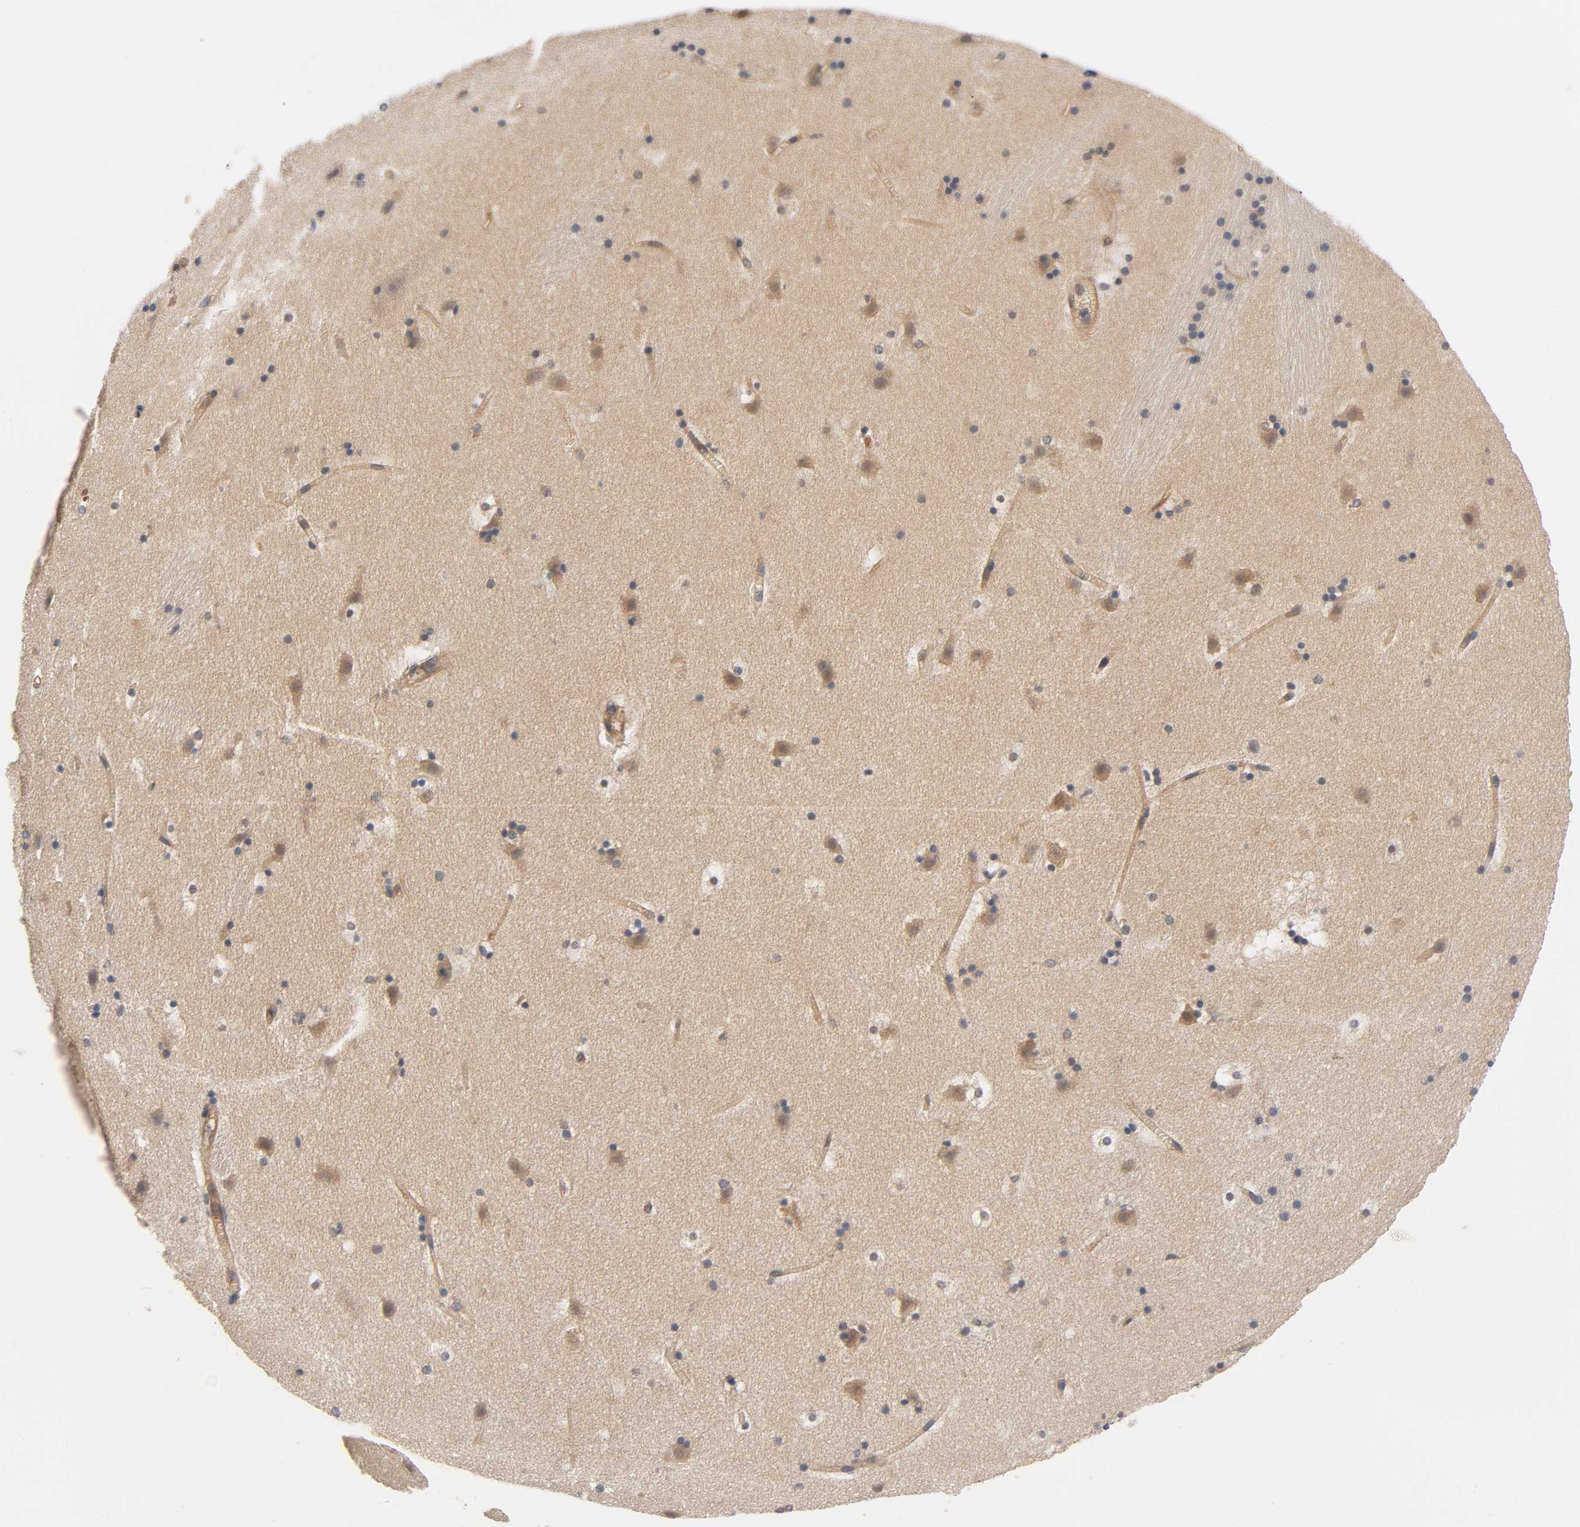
{"staining": {"intensity": "moderate", "quantity": "<25%", "location": "cytoplasmic/membranous"}, "tissue": "caudate", "cell_type": "Glial cells", "image_type": "normal", "snomed": [{"axis": "morphology", "description": "Normal tissue, NOS"}, {"axis": "topography", "description": "Lateral ventricle wall"}], "caption": "Caudate stained for a protein displays moderate cytoplasmic/membranous positivity in glial cells.", "gene": "PRKAB1", "patient": {"sex": "male", "age": 45}}